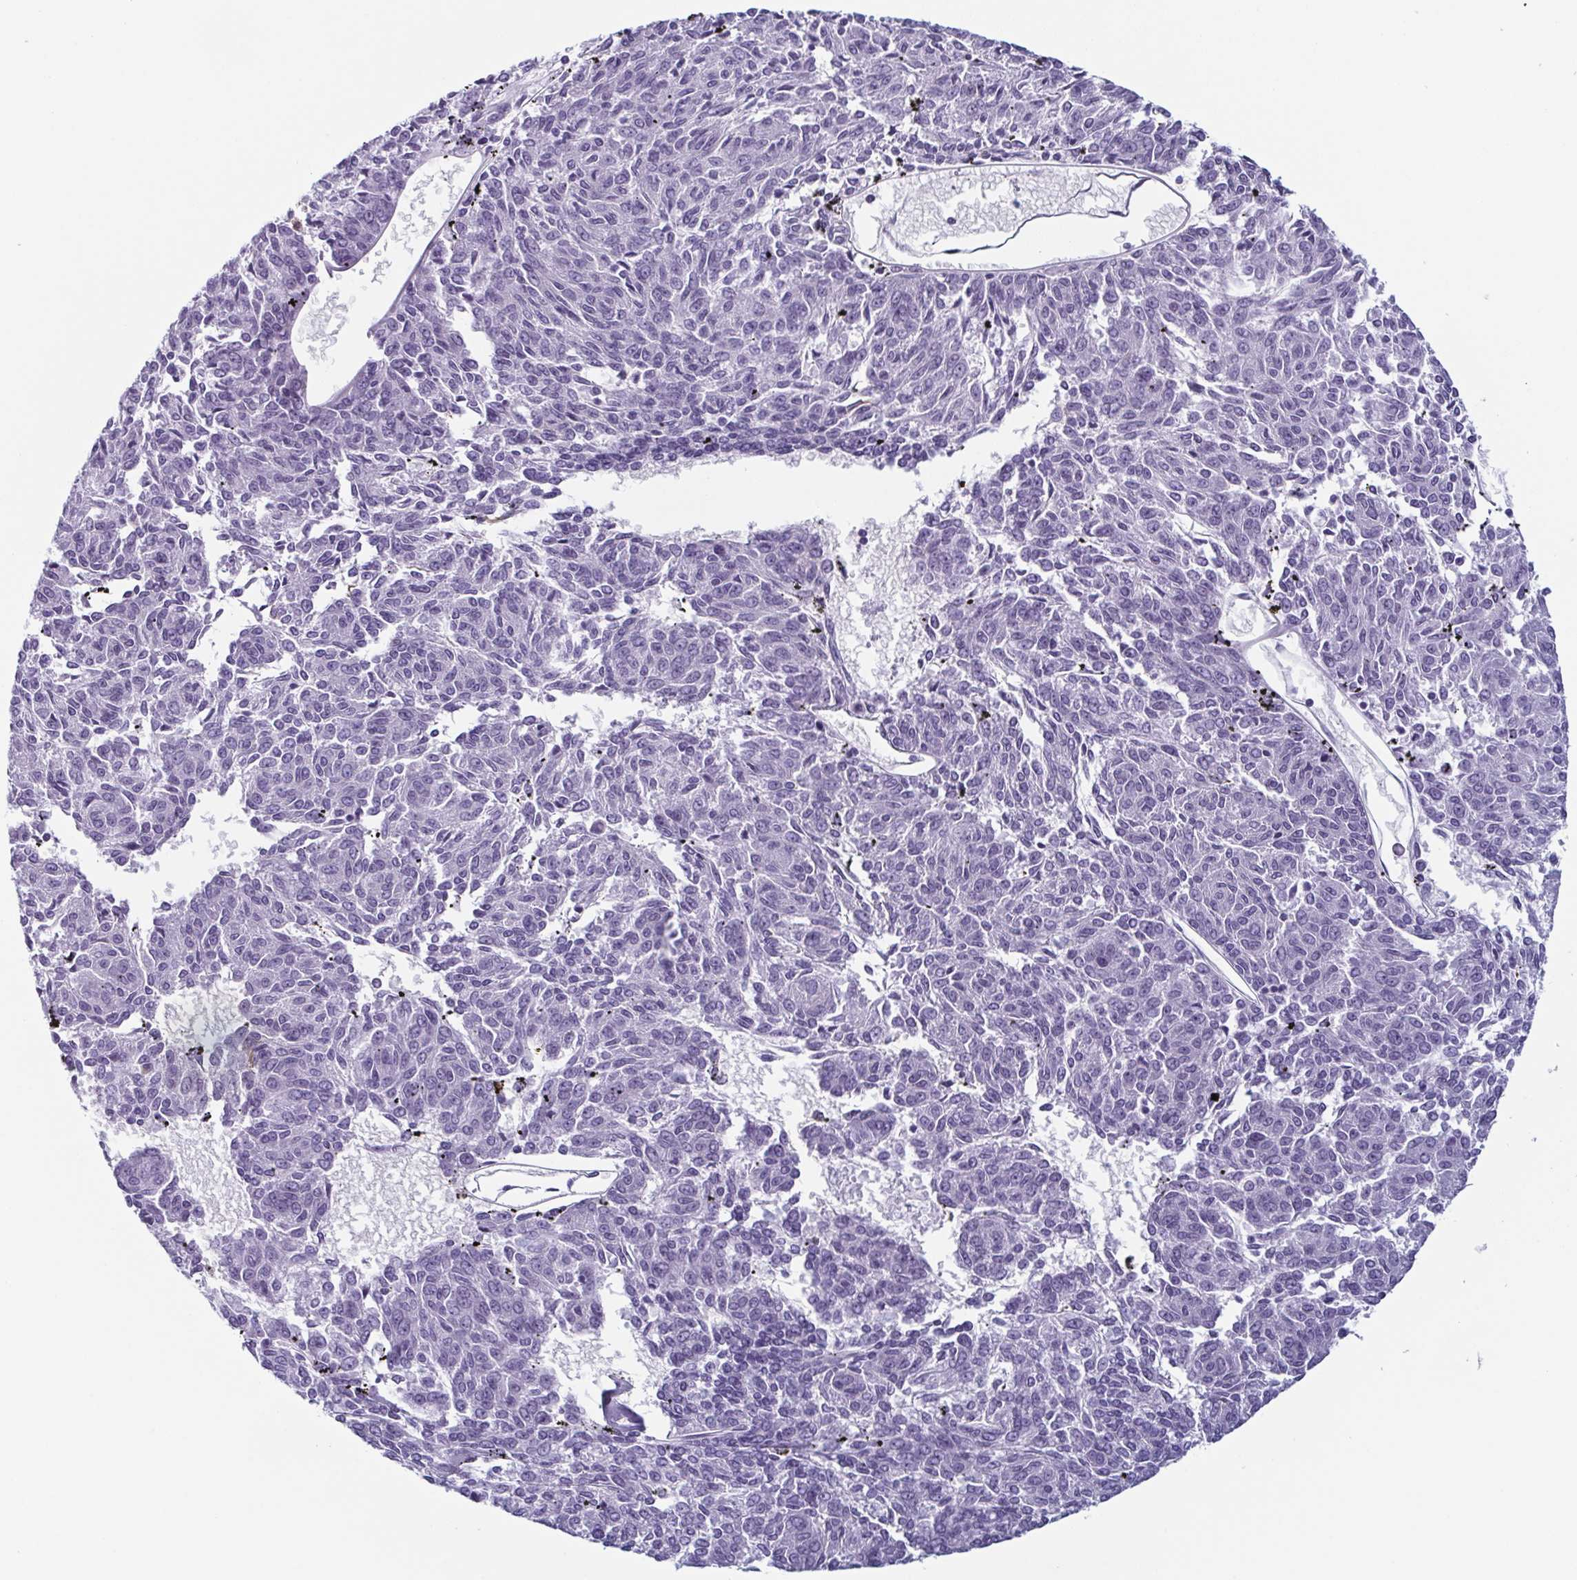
{"staining": {"intensity": "negative", "quantity": "none", "location": "none"}, "tissue": "melanoma", "cell_type": "Tumor cells", "image_type": "cancer", "snomed": [{"axis": "morphology", "description": "Malignant melanoma, NOS"}, {"axis": "topography", "description": "Skin"}], "caption": "IHC image of human malignant melanoma stained for a protein (brown), which exhibits no positivity in tumor cells.", "gene": "ENKUR", "patient": {"sex": "female", "age": 72}}